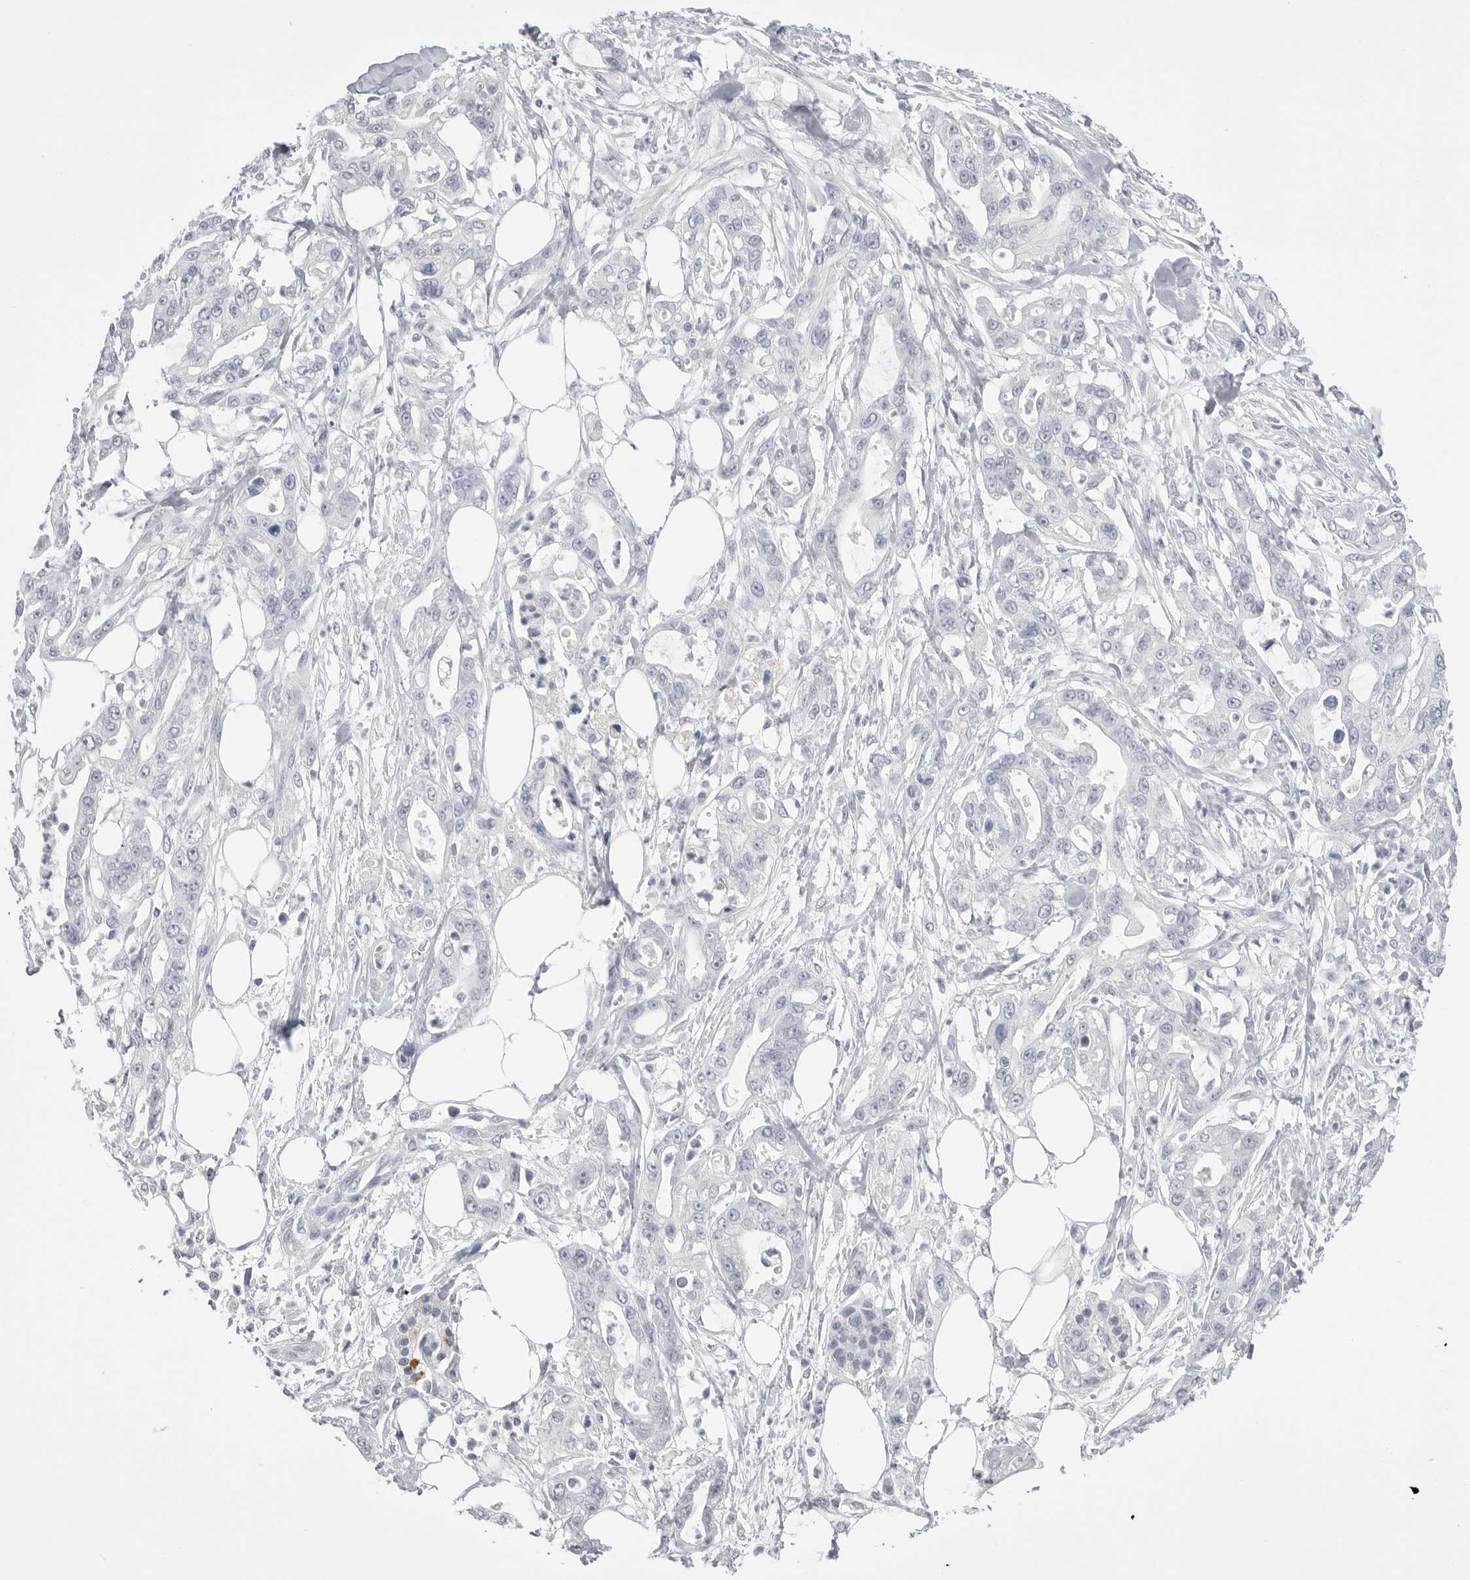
{"staining": {"intensity": "negative", "quantity": "none", "location": "none"}, "tissue": "pancreatic cancer", "cell_type": "Tumor cells", "image_type": "cancer", "snomed": [{"axis": "morphology", "description": "Adenocarcinoma, NOS"}, {"axis": "topography", "description": "Pancreas"}], "caption": "The photomicrograph displays no significant staining in tumor cells of adenocarcinoma (pancreatic).", "gene": "CPB1", "patient": {"sex": "male", "age": 68}}